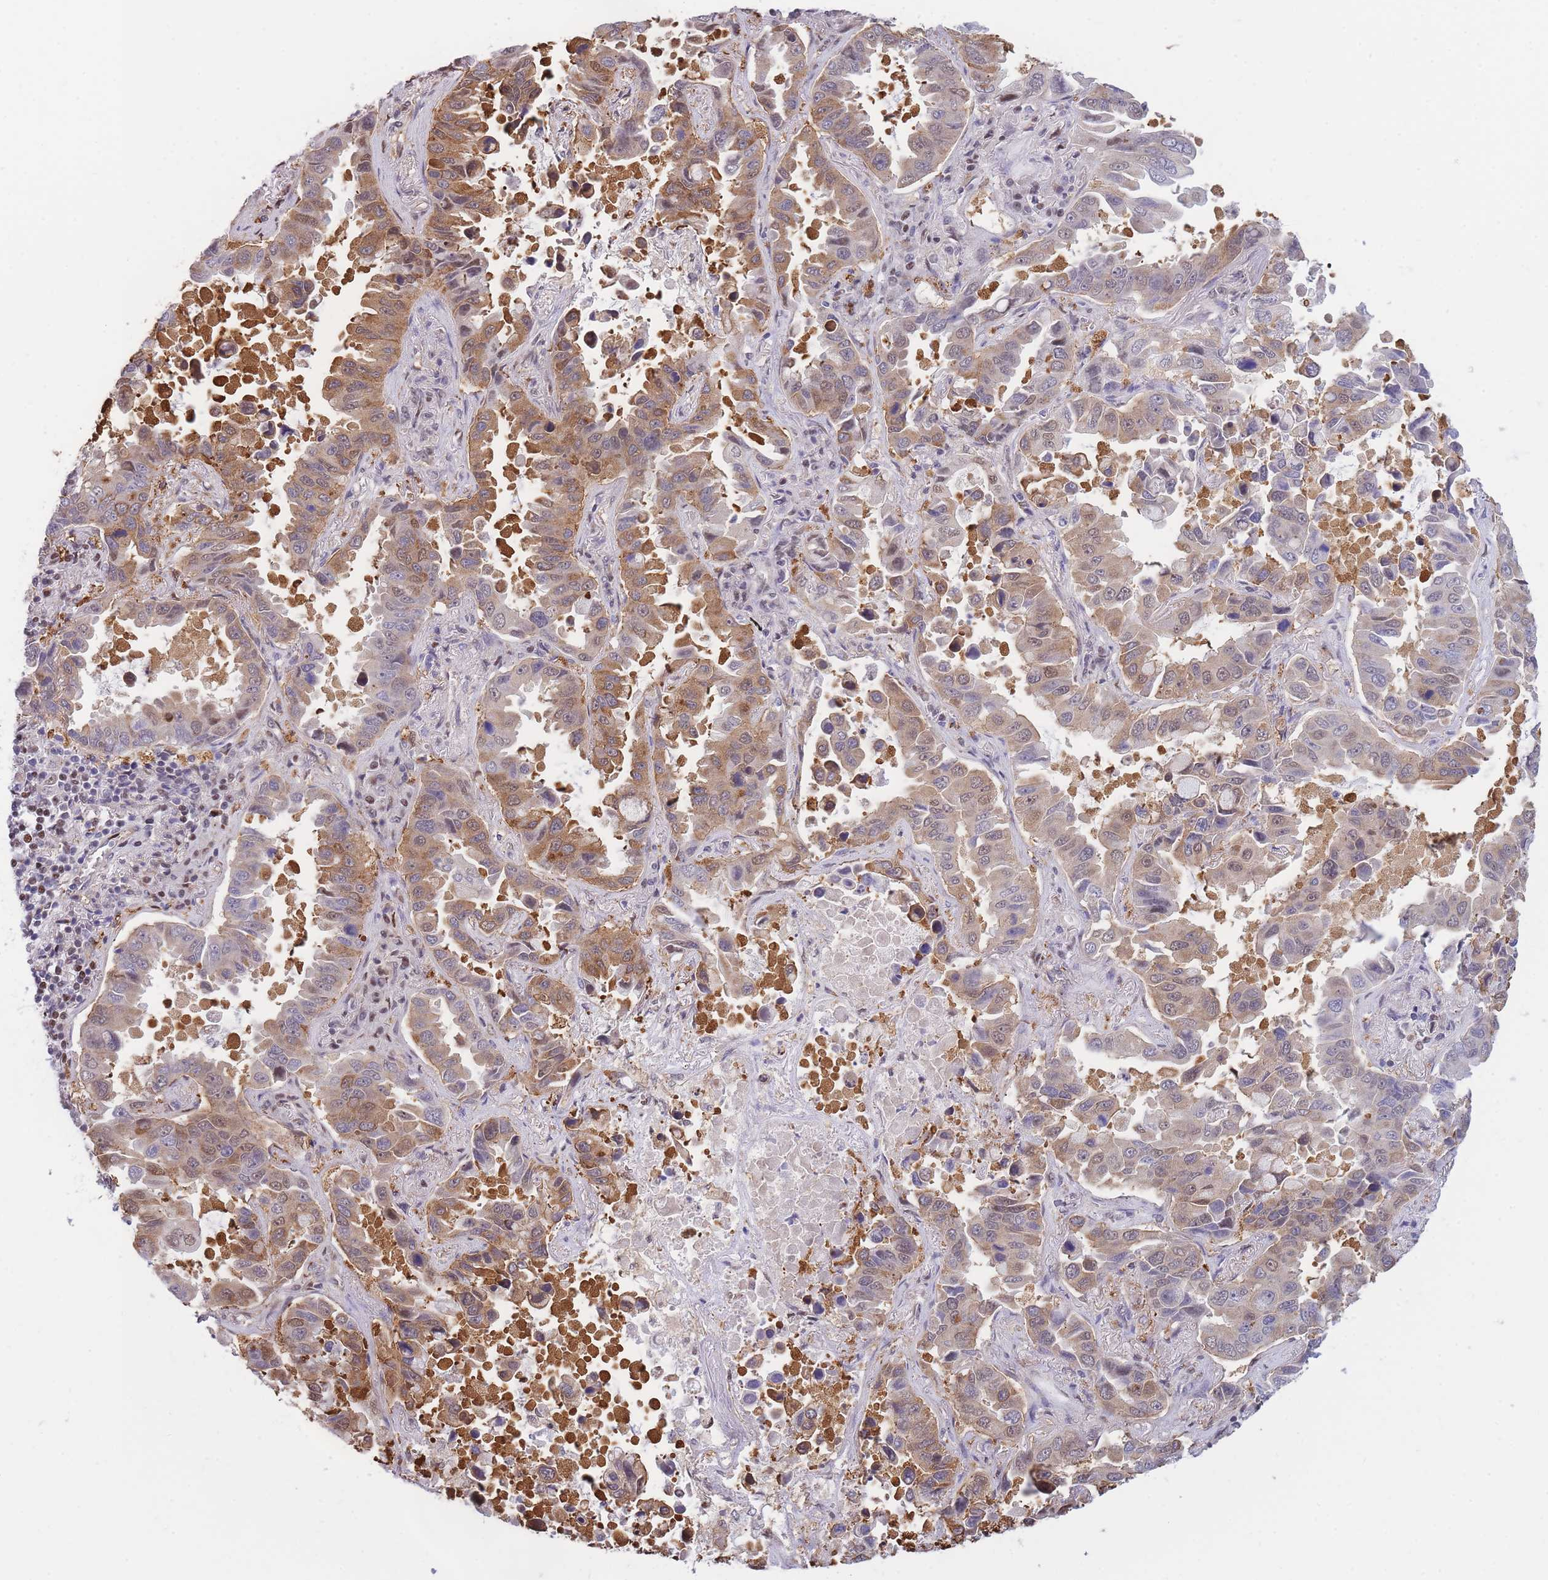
{"staining": {"intensity": "moderate", "quantity": "25%-75%", "location": "cytoplasmic/membranous,nuclear"}, "tissue": "lung cancer", "cell_type": "Tumor cells", "image_type": "cancer", "snomed": [{"axis": "morphology", "description": "Adenocarcinoma, NOS"}, {"axis": "topography", "description": "Lung"}], "caption": "Moderate cytoplasmic/membranous and nuclear staining is appreciated in about 25%-75% of tumor cells in lung cancer.", "gene": "CRACD", "patient": {"sex": "male", "age": 64}}